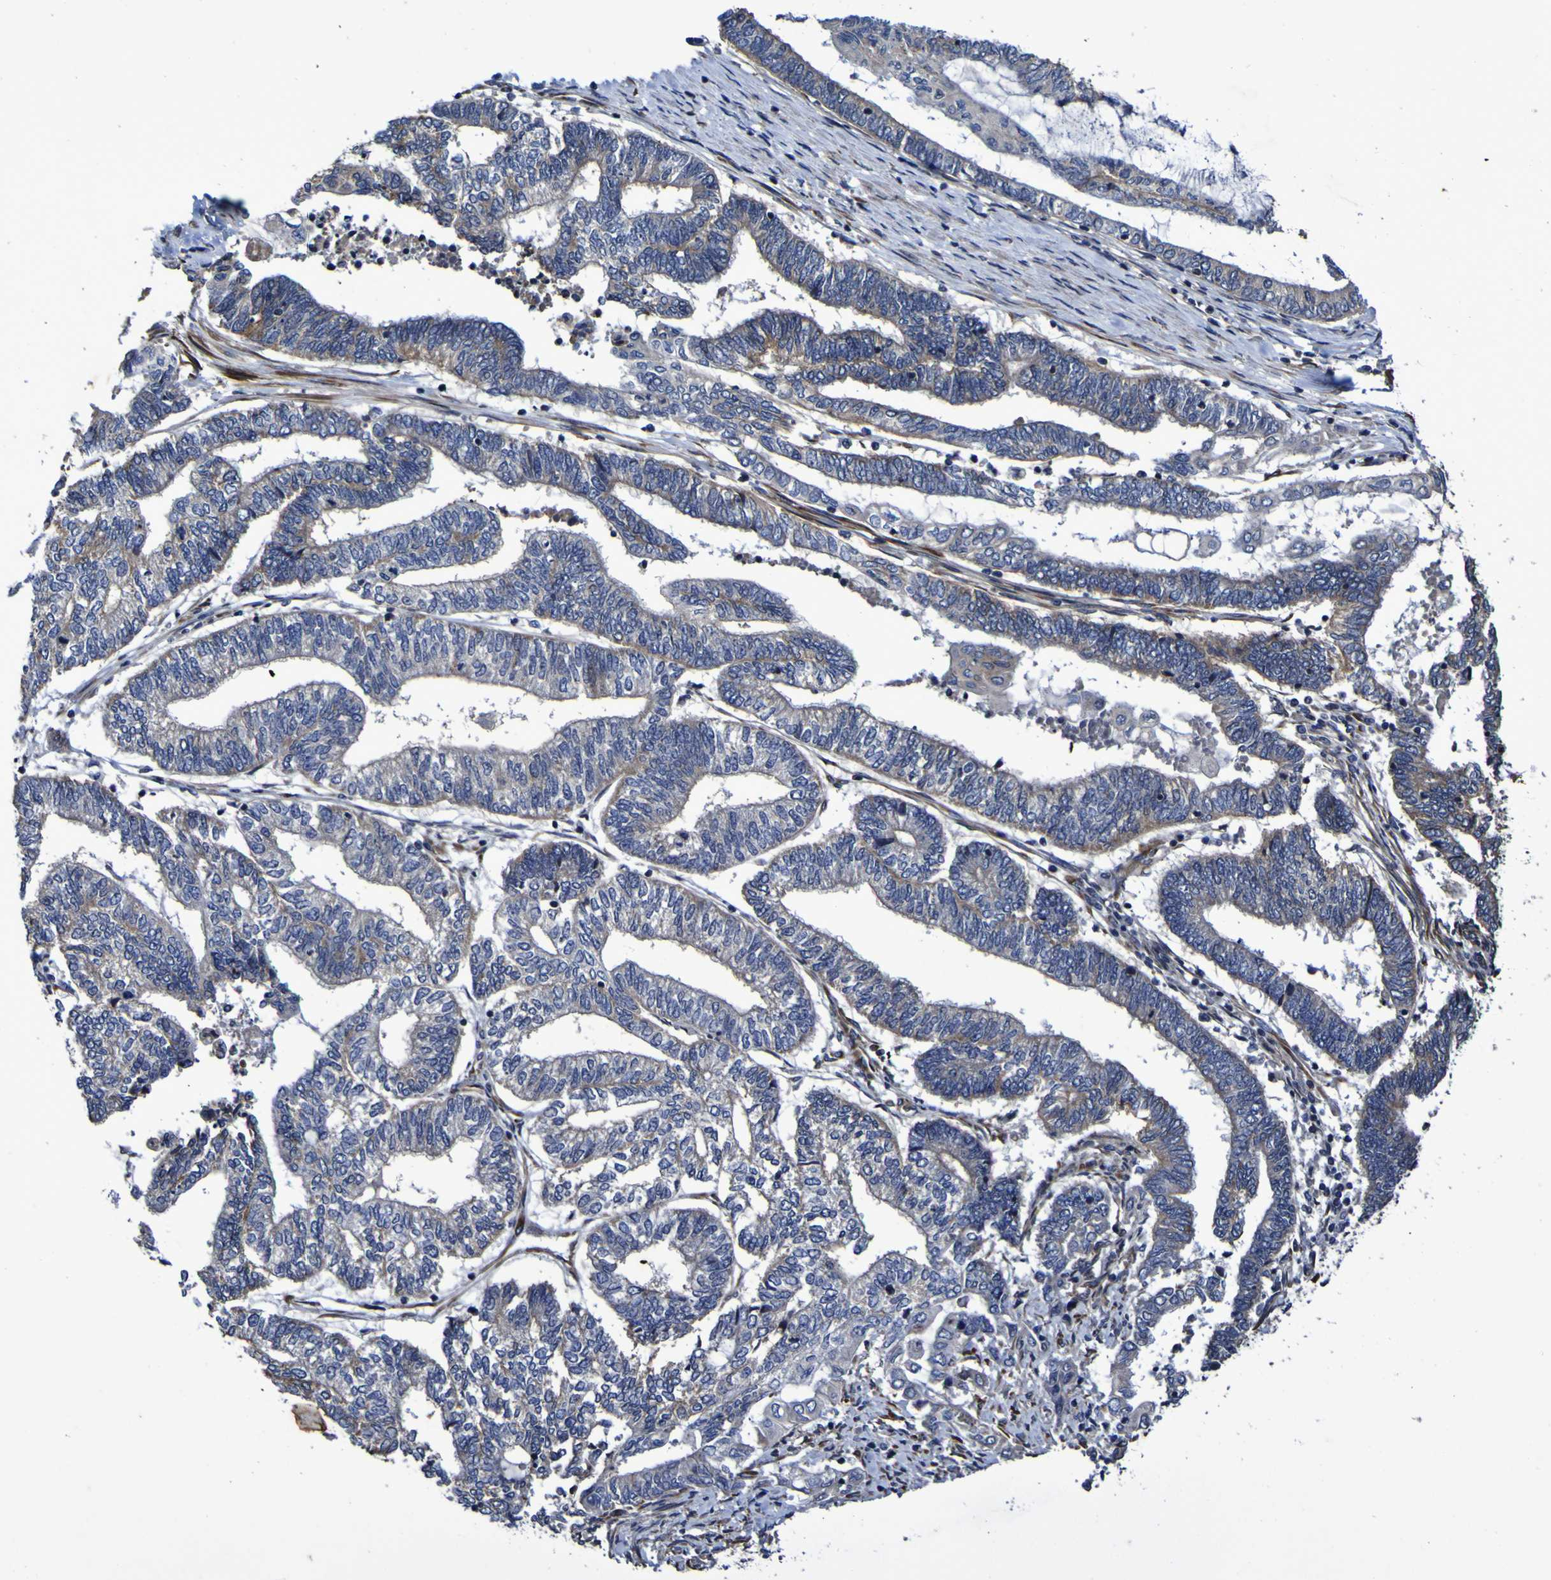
{"staining": {"intensity": "moderate", "quantity": "<25%", "location": "cytoplasmic/membranous"}, "tissue": "endometrial cancer", "cell_type": "Tumor cells", "image_type": "cancer", "snomed": [{"axis": "morphology", "description": "Adenocarcinoma, NOS"}, {"axis": "topography", "description": "Uterus"}, {"axis": "topography", "description": "Endometrium"}], "caption": "Immunohistochemical staining of endometrial cancer reveals moderate cytoplasmic/membranous protein expression in about <25% of tumor cells.", "gene": "P3H1", "patient": {"sex": "female", "age": 70}}